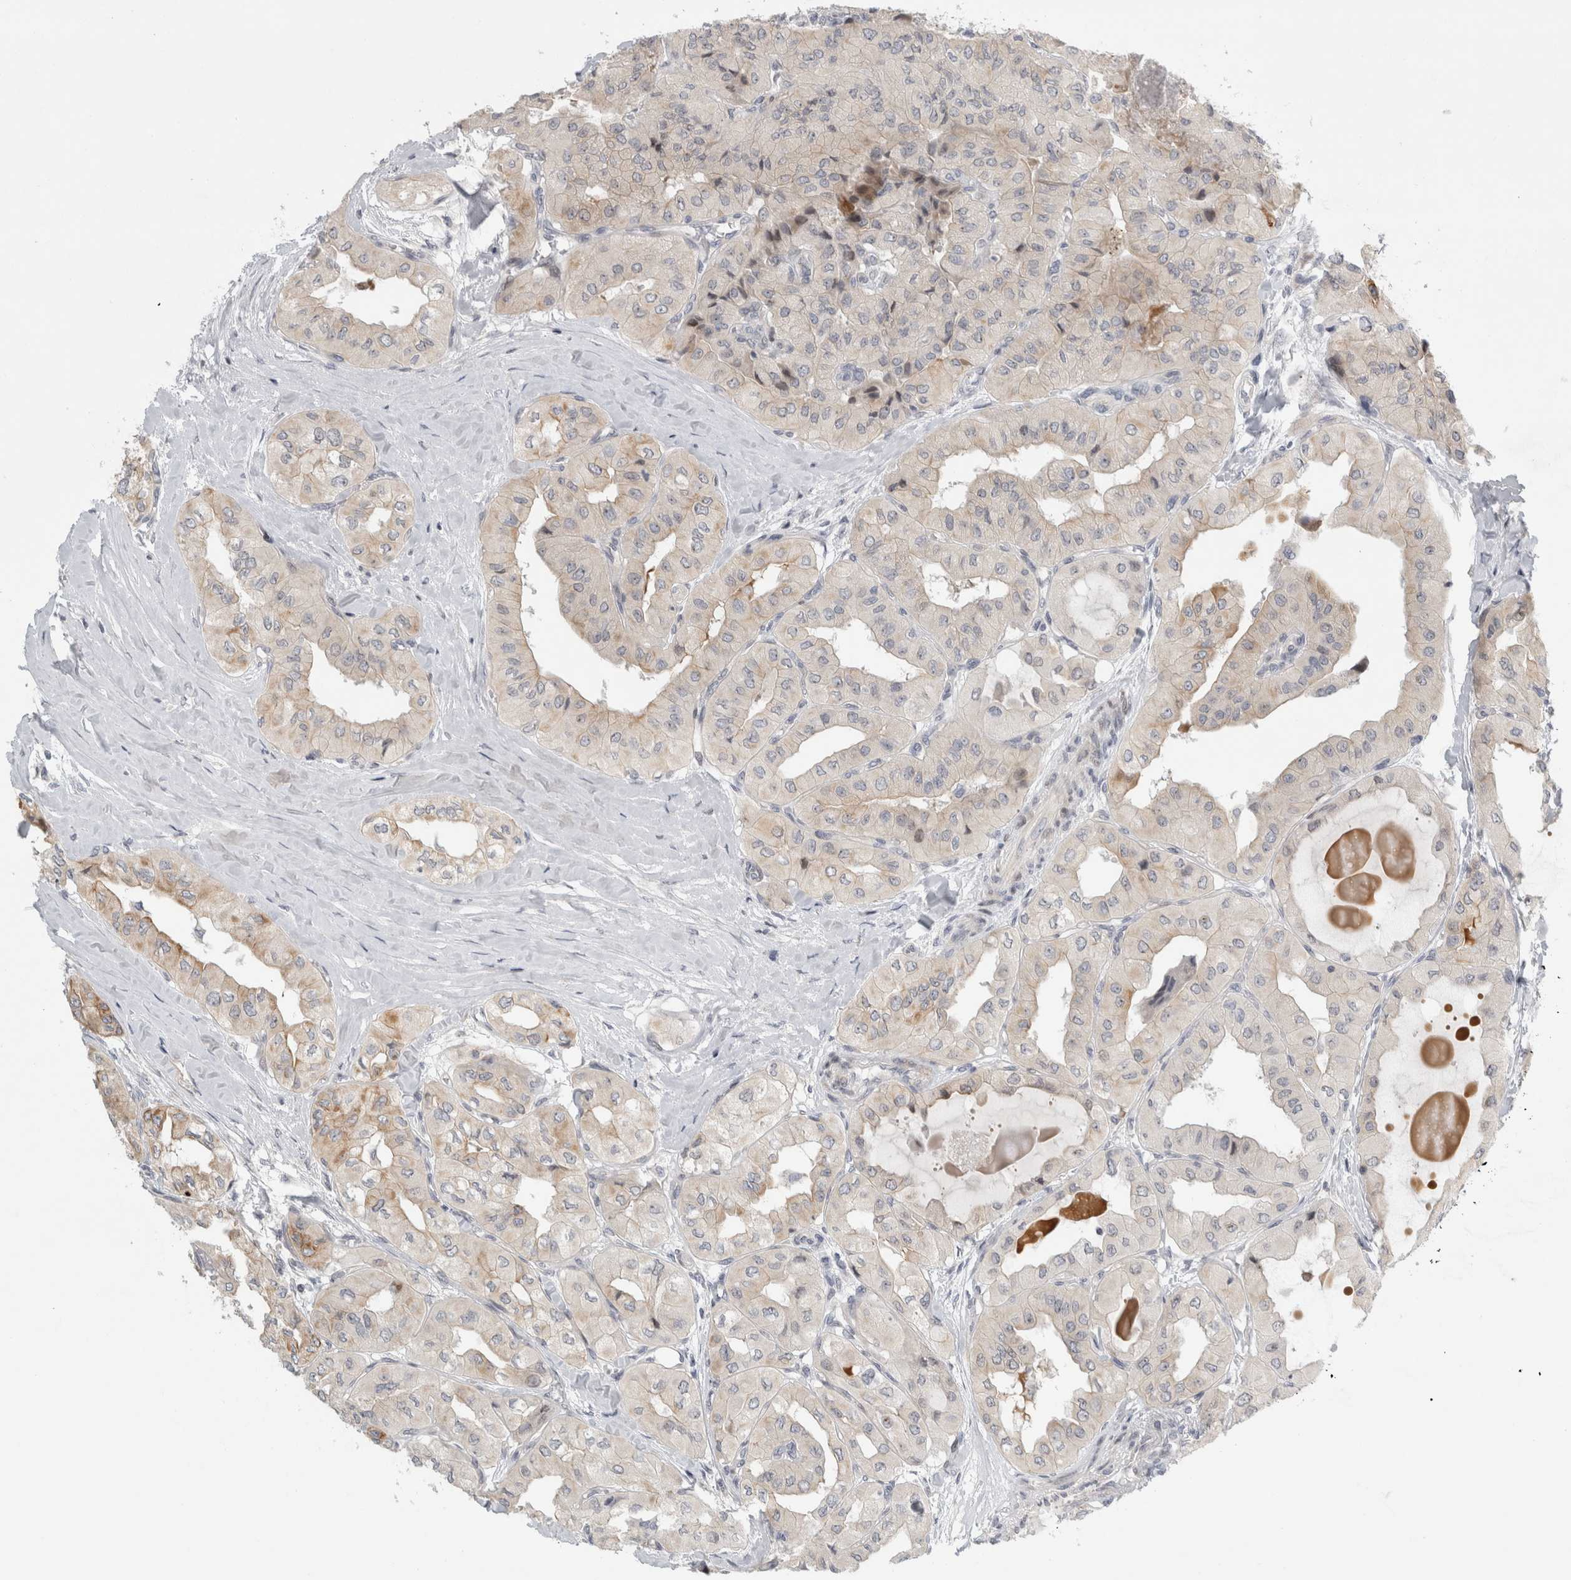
{"staining": {"intensity": "weak", "quantity": "<25%", "location": "cytoplasmic/membranous"}, "tissue": "thyroid cancer", "cell_type": "Tumor cells", "image_type": "cancer", "snomed": [{"axis": "morphology", "description": "Papillary adenocarcinoma, NOS"}, {"axis": "topography", "description": "Thyroid gland"}], "caption": "Immunohistochemistry (IHC) micrograph of neoplastic tissue: thyroid cancer (papillary adenocarcinoma) stained with DAB shows no significant protein positivity in tumor cells.", "gene": "UTP25", "patient": {"sex": "female", "age": 59}}